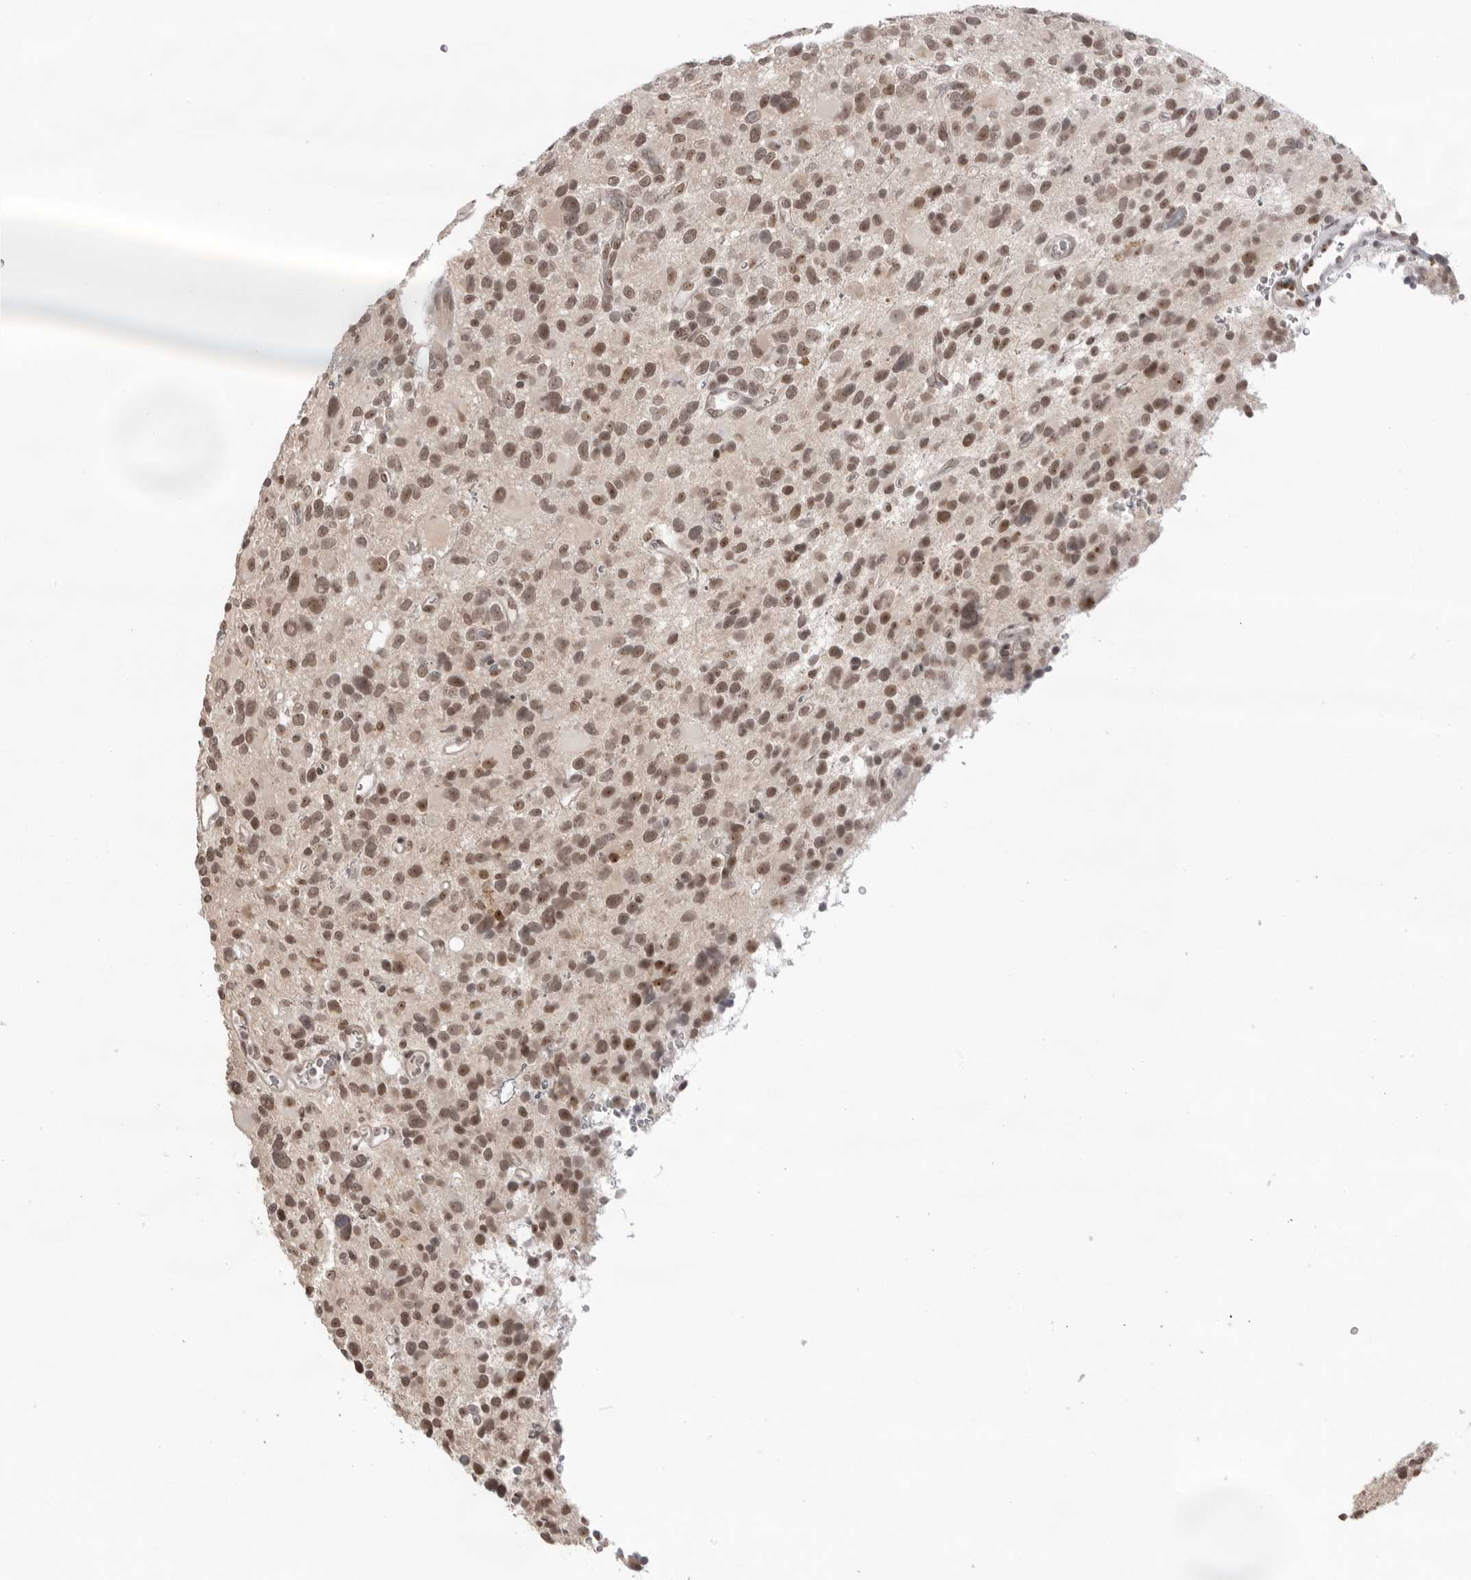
{"staining": {"intensity": "moderate", "quantity": ">75%", "location": "nuclear"}, "tissue": "glioma", "cell_type": "Tumor cells", "image_type": "cancer", "snomed": [{"axis": "morphology", "description": "Glioma, malignant, High grade"}, {"axis": "topography", "description": "Brain"}], "caption": "Moderate nuclear protein positivity is seen in about >75% of tumor cells in glioma.", "gene": "EXOSC10", "patient": {"sex": "male", "age": 48}}